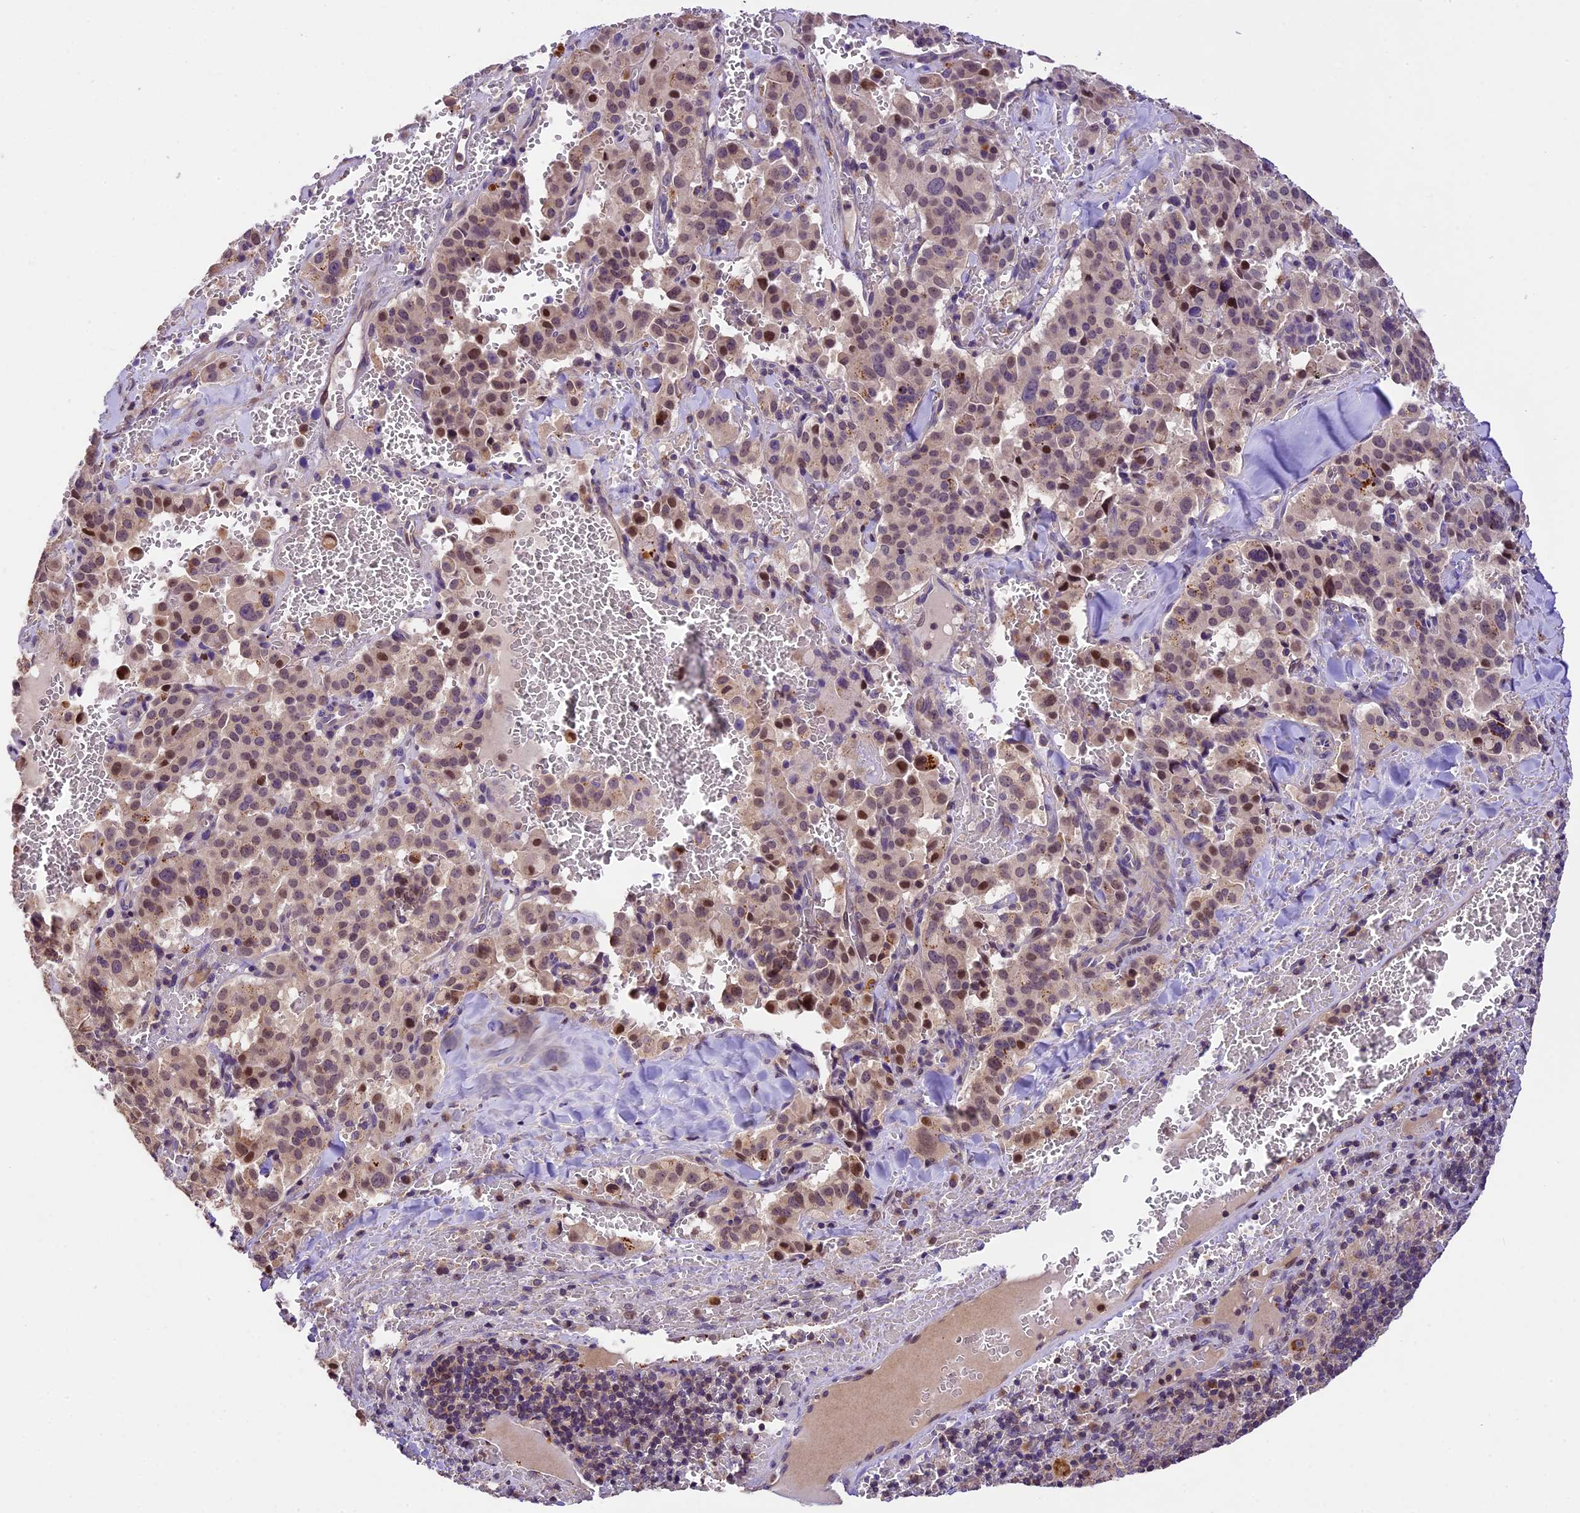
{"staining": {"intensity": "moderate", "quantity": "<25%", "location": "cytoplasmic/membranous,nuclear"}, "tissue": "pancreatic cancer", "cell_type": "Tumor cells", "image_type": "cancer", "snomed": [{"axis": "morphology", "description": "Adenocarcinoma, NOS"}, {"axis": "topography", "description": "Pancreas"}], "caption": "A histopathology image showing moderate cytoplasmic/membranous and nuclear expression in approximately <25% of tumor cells in adenocarcinoma (pancreatic), as visualized by brown immunohistochemical staining.", "gene": "DGKH", "patient": {"sex": "male", "age": 65}}